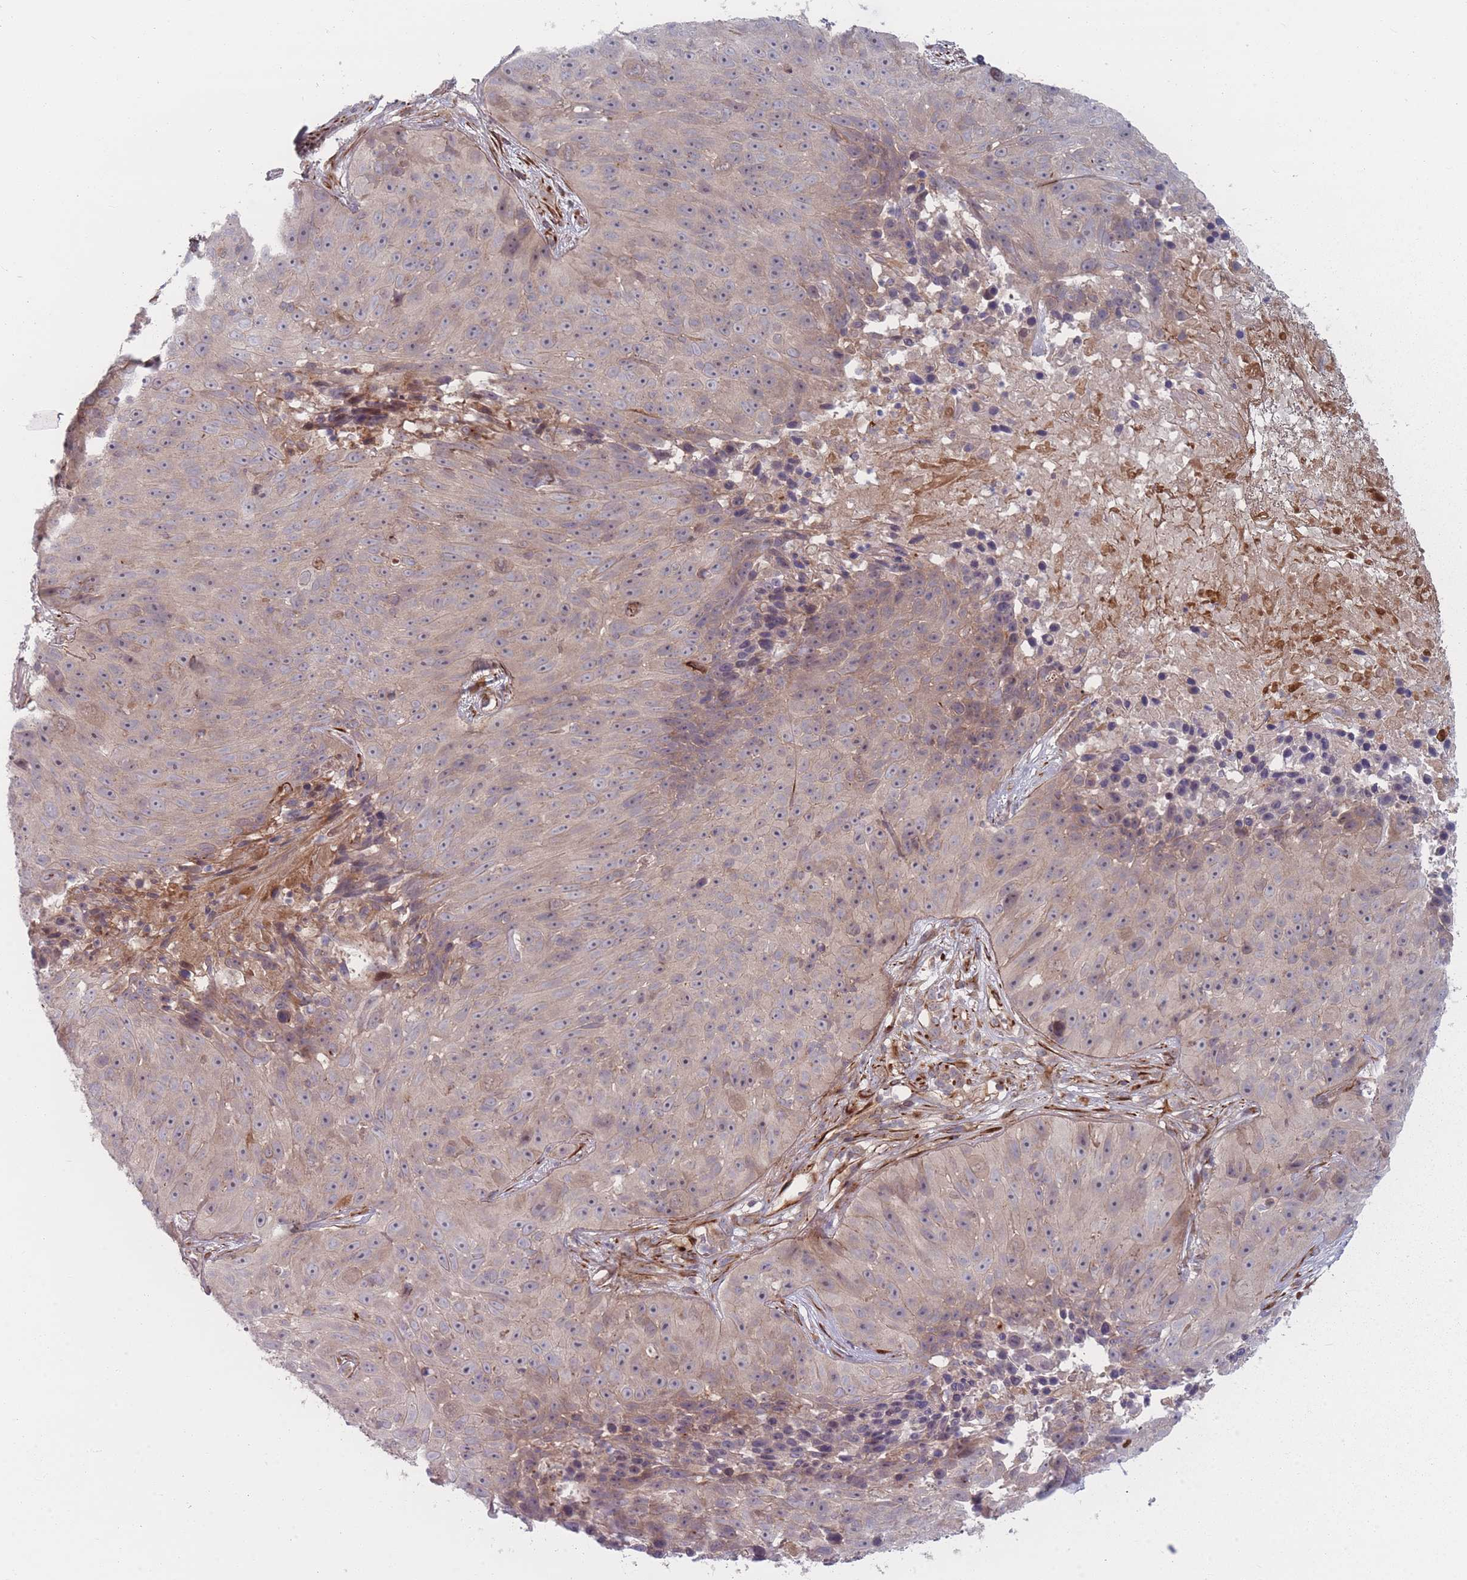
{"staining": {"intensity": "weak", "quantity": "<25%", "location": "cytoplasmic/membranous"}, "tissue": "skin cancer", "cell_type": "Tumor cells", "image_type": "cancer", "snomed": [{"axis": "morphology", "description": "Squamous cell carcinoma, NOS"}, {"axis": "topography", "description": "Skin"}], "caption": "There is no significant positivity in tumor cells of squamous cell carcinoma (skin).", "gene": "EEF1AKMT2", "patient": {"sex": "female", "age": 87}}